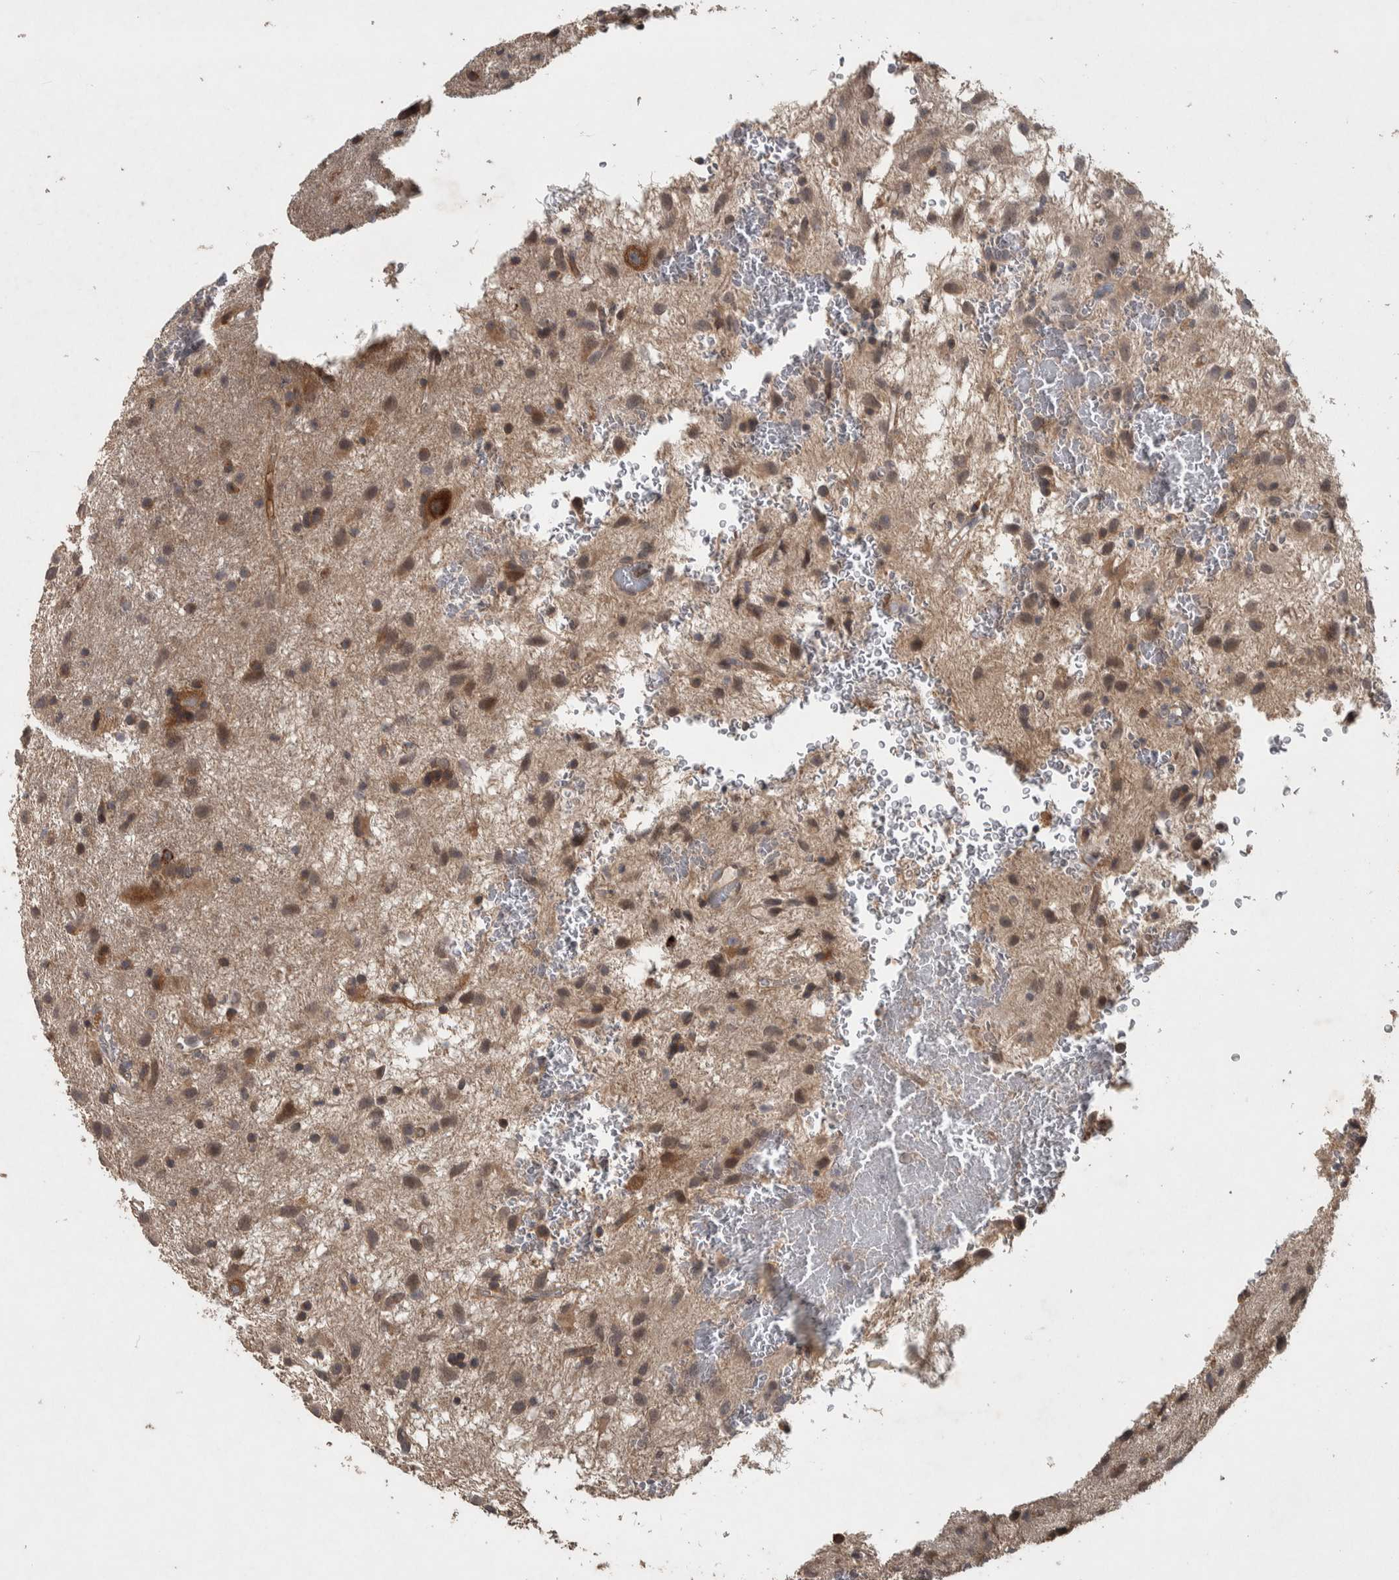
{"staining": {"intensity": "moderate", "quantity": "25%-75%", "location": "cytoplasmic/membranous,nuclear"}, "tissue": "glioma", "cell_type": "Tumor cells", "image_type": "cancer", "snomed": [{"axis": "morphology", "description": "Glioma, malignant, Low grade"}, {"axis": "topography", "description": "Brain"}], "caption": "Moderate cytoplasmic/membranous and nuclear positivity for a protein is seen in approximately 25%-75% of tumor cells of glioma using immunohistochemistry.", "gene": "ERAL1", "patient": {"sex": "male", "age": 77}}